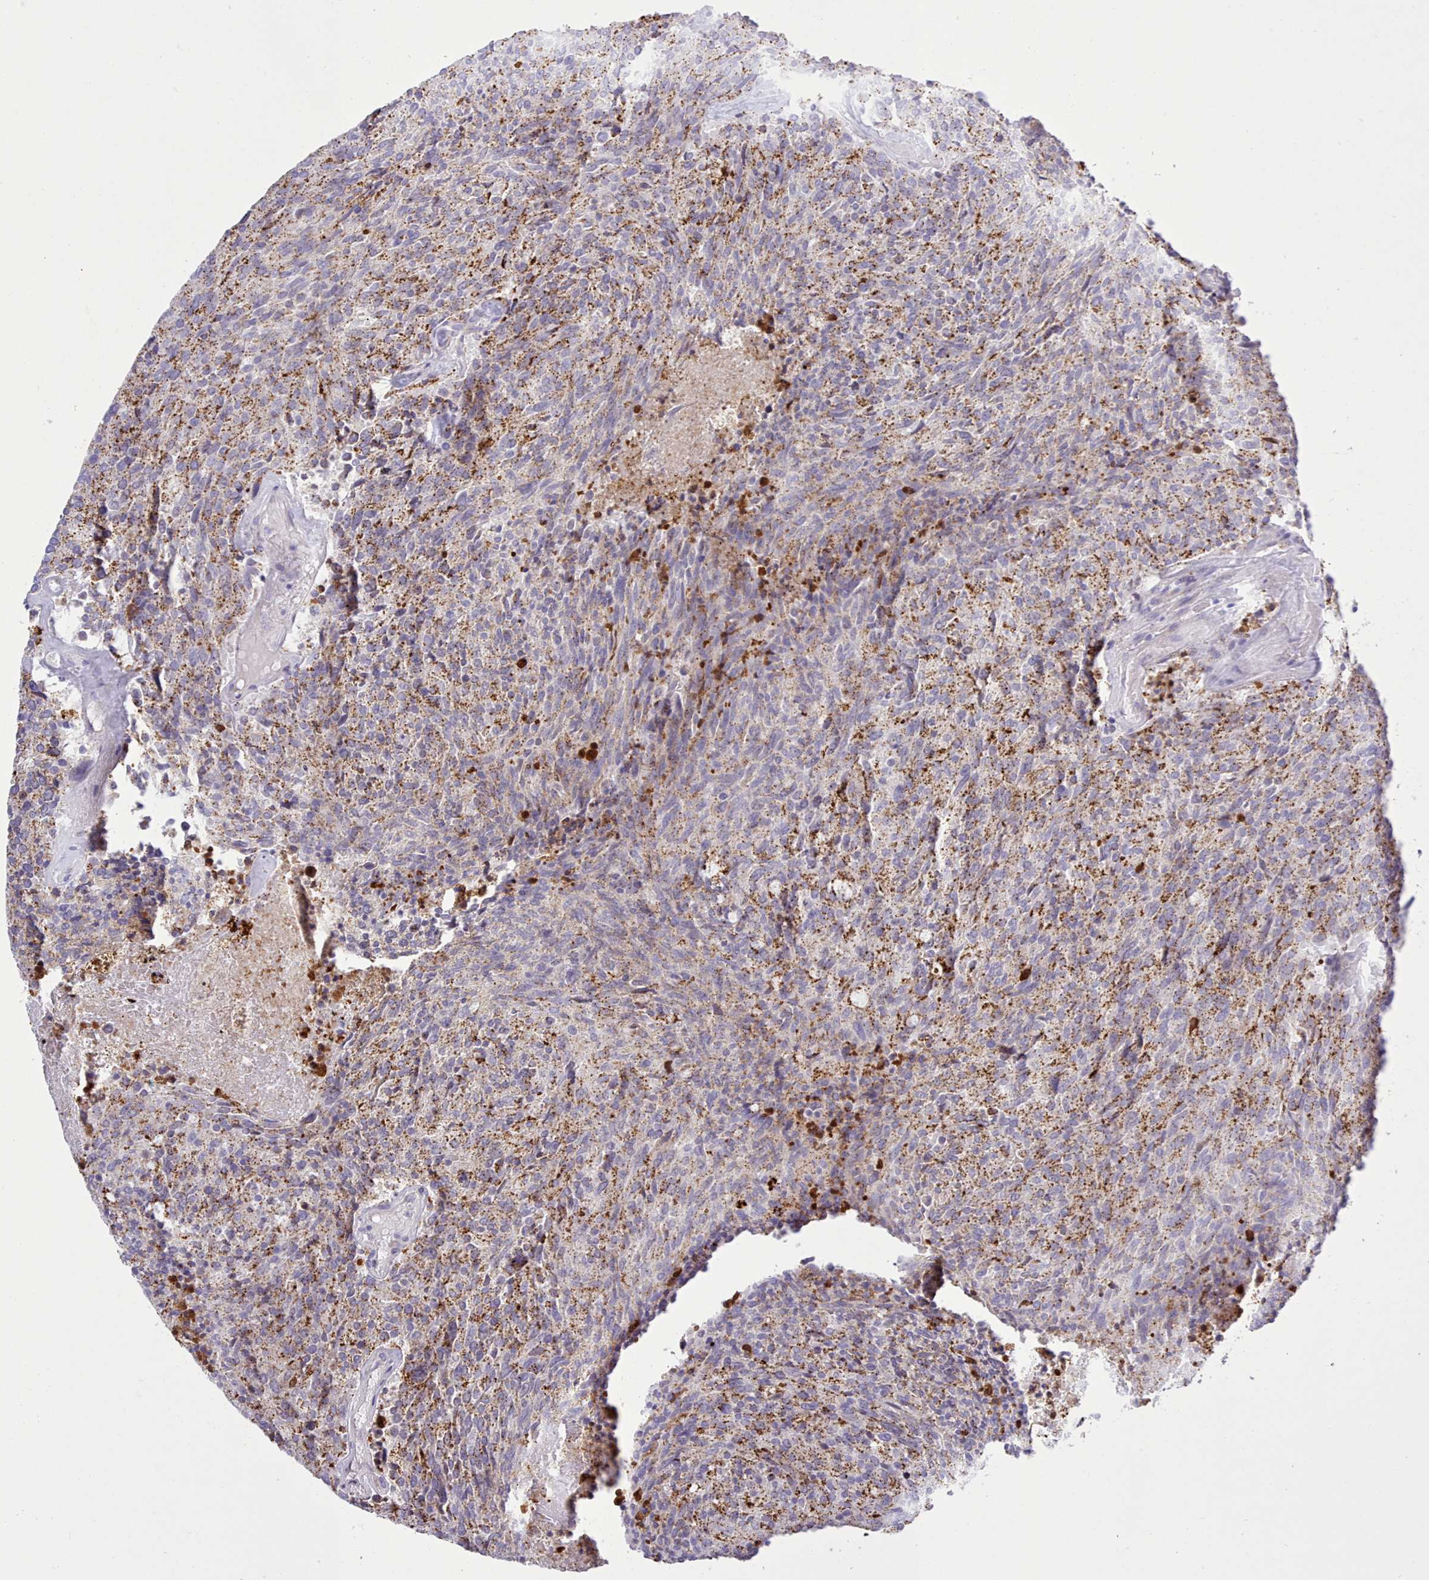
{"staining": {"intensity": "moderate", "quantity": ">75%", "location": "cytoplasmic/membranous"}, "tissue": "carcinoid", "cell_type": "Tumor cells", "image_type": "cancer", "snomed": [{"axis": "morphology", "description": "Carcinoid, malignant, NOS"}, {"axis": "topography", "description": "Pancreas"}], "caption": "Immunohistochemistry (IHC) histopathology image of human carcinoid stained for a protein (brown), which displays medium levels of moderate cytoplasmic/membranous positivity in approximately >75% of tumor cells.", "gene": "SRD5A1", "patient": {"sex": "female", "age": 54}}